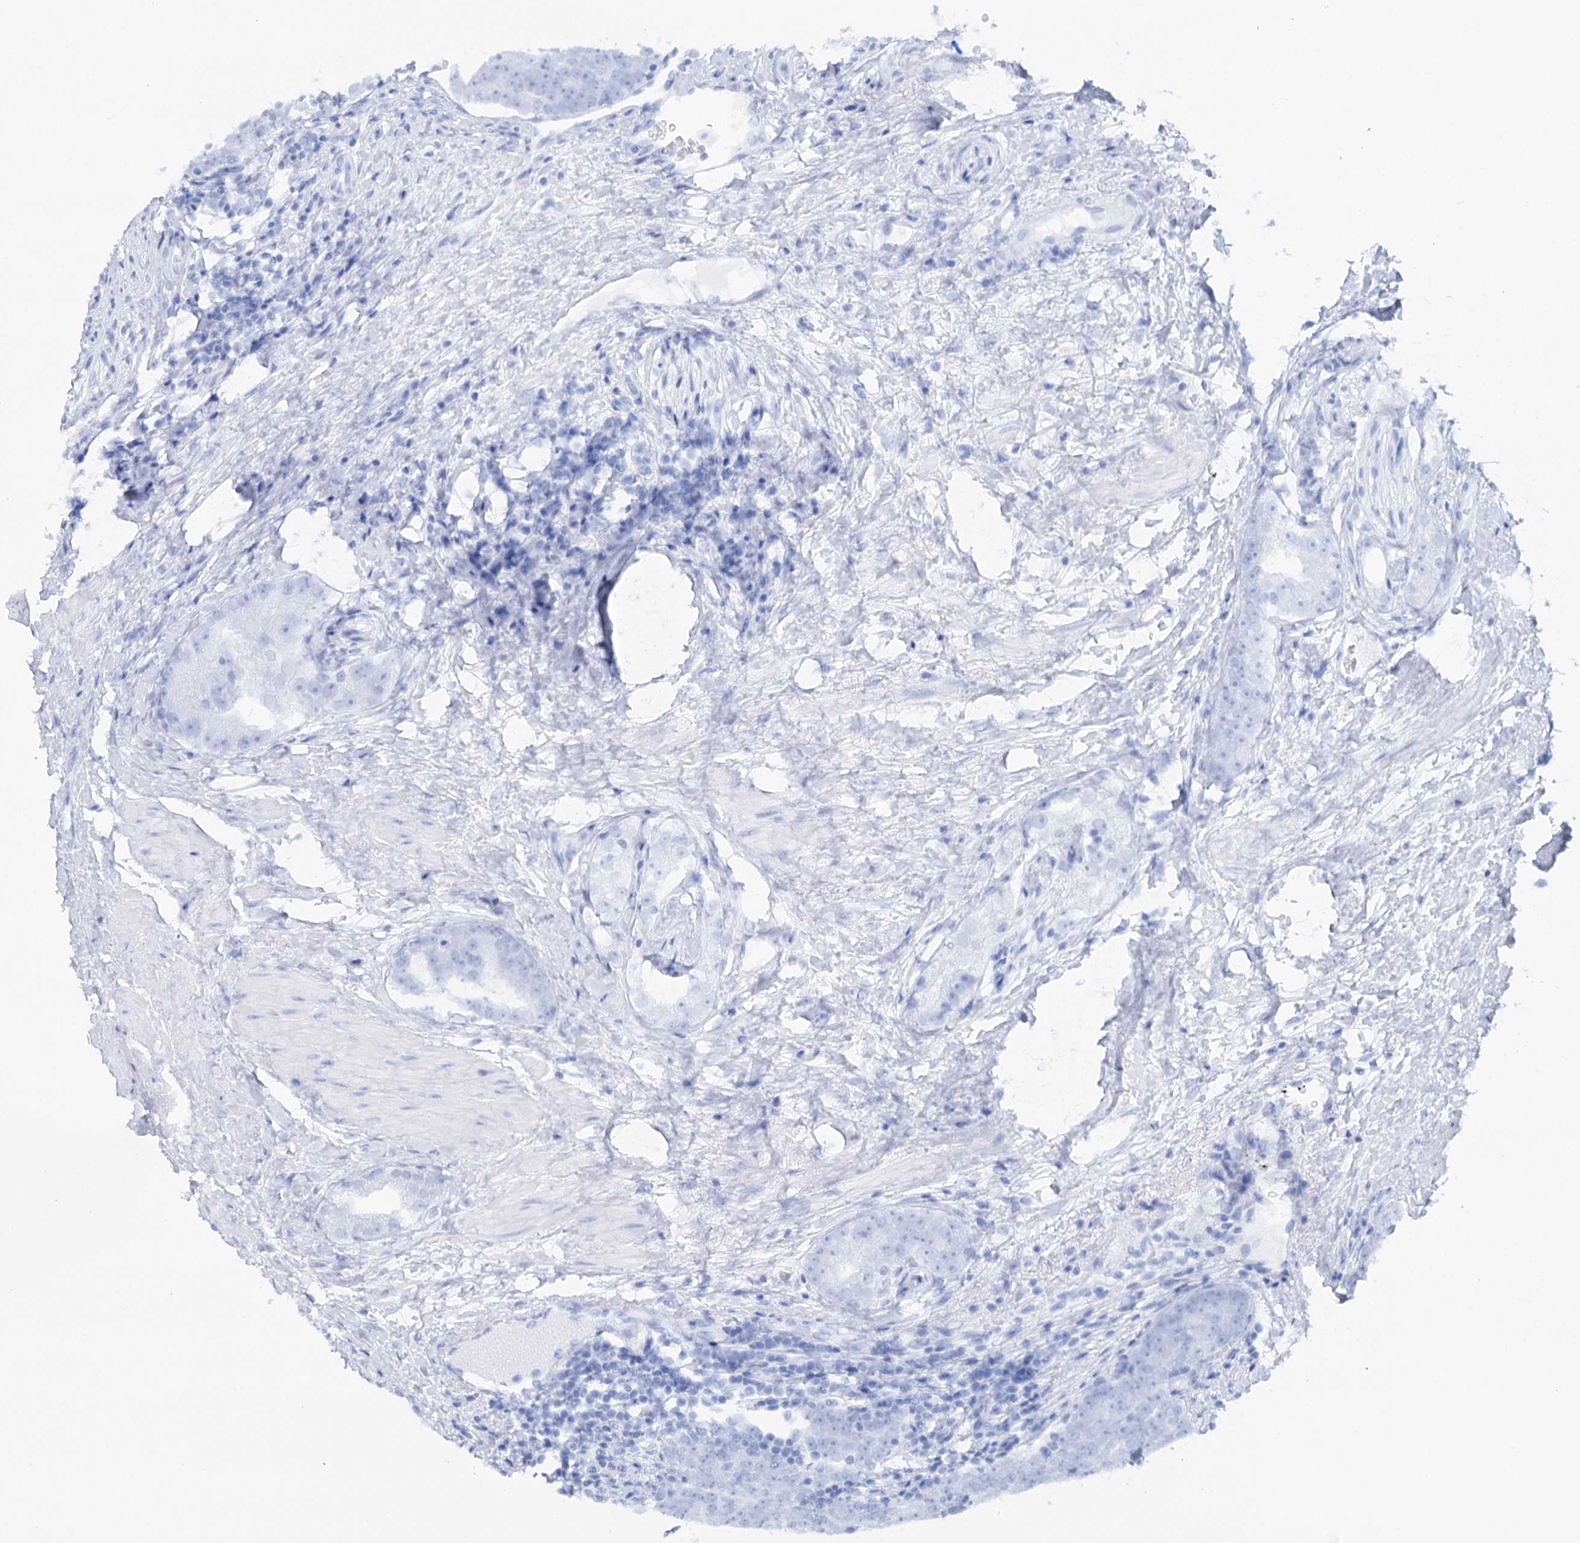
{"staining": {"intensity": "negative", "quantity": "none", "location": "none"}, "tissue": "prostate cancer", "cell_type": "Tumor cells", "image_type": "cancer", "snomed": [{"axis": "morphology", "description": "Adenocarcinoma, High grade"}, {"axis": "topography", "description": "Prostate"}], "caption": "The histopathology image shows no staining of tumor cells in prostate adenocarcinoma (high-grade).", "gene": "CSN3", "patient": {"sex": "male", "age": 56}}